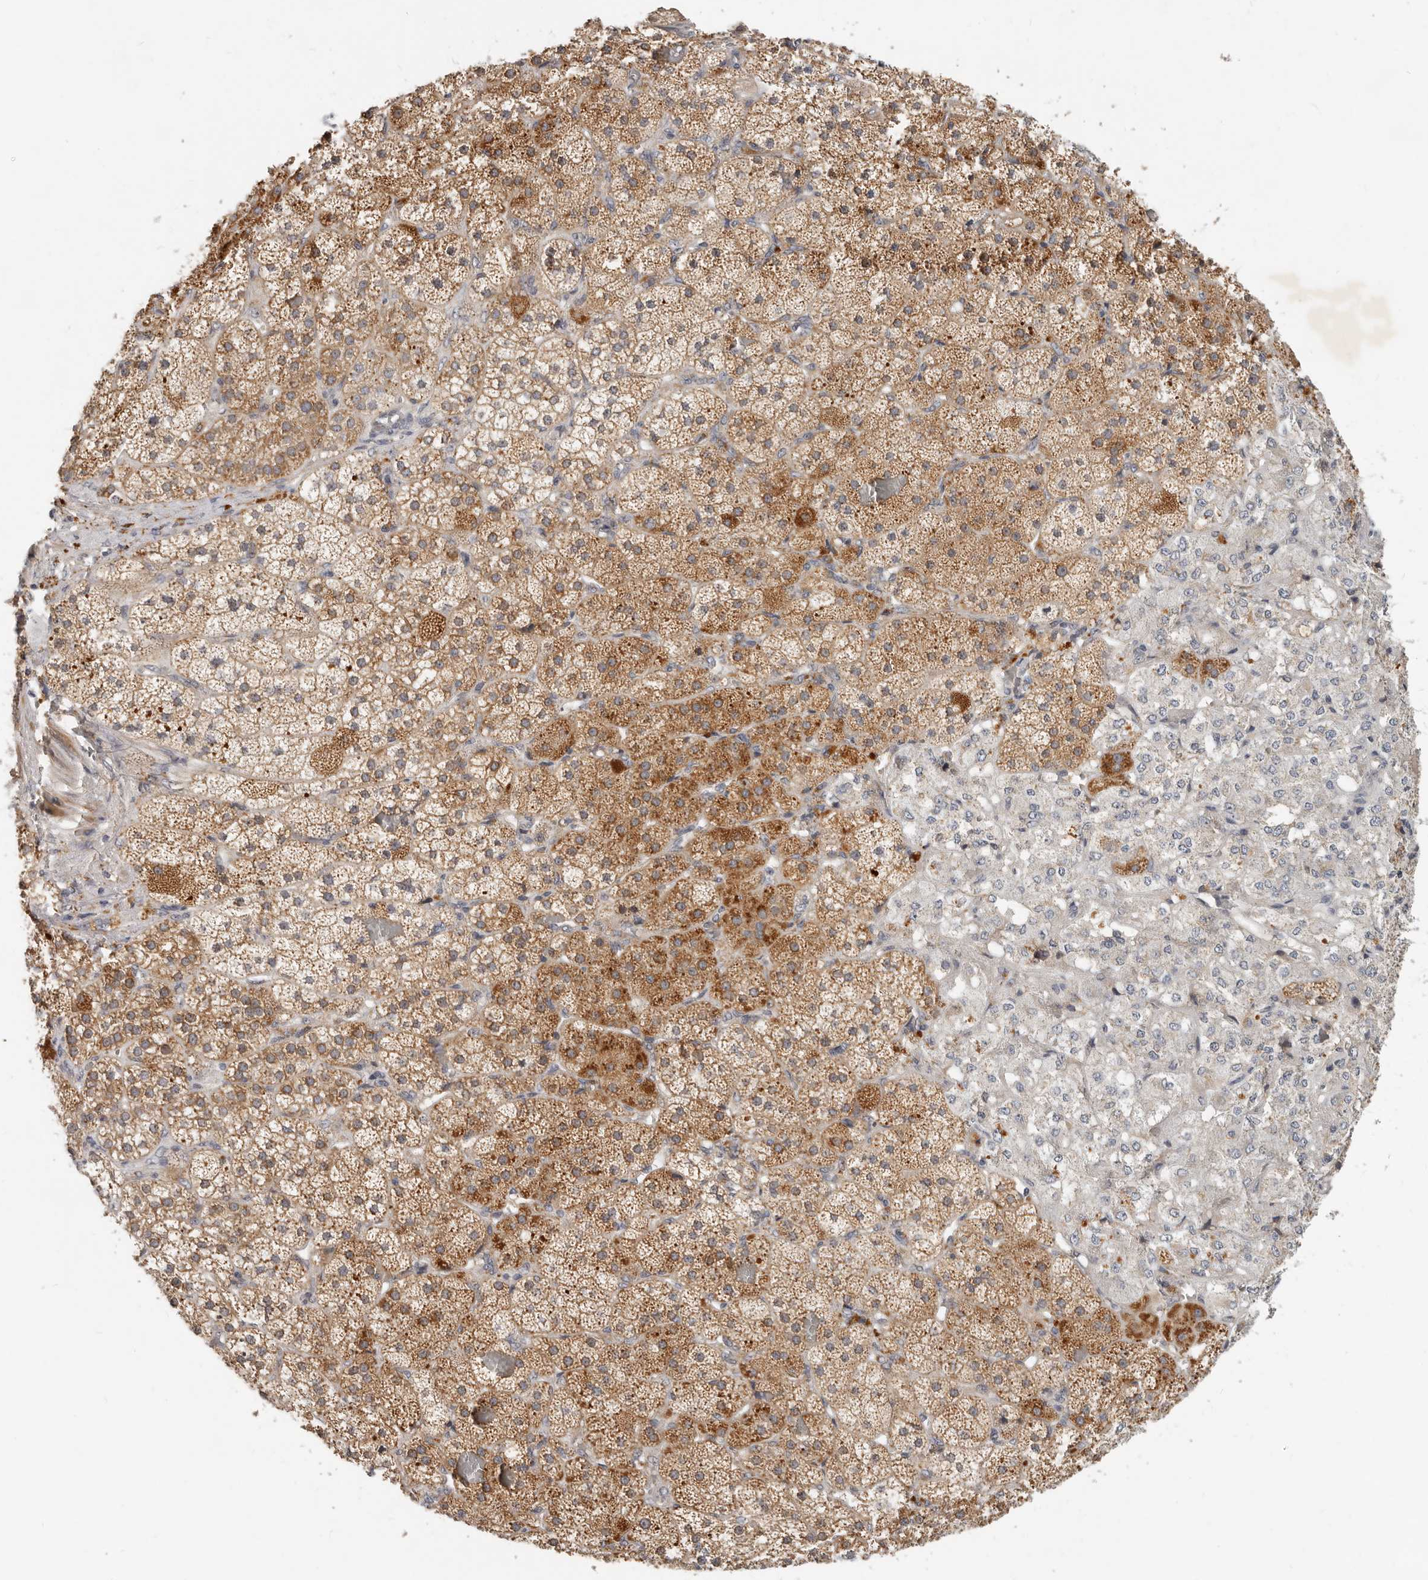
{"staining": {"intensity": "moderate", "quantity": ">75%", "location": "cytoplasmic/membranous"}, "tissue": "adrenal gland", "cell_type": "Glandular cells", "image_type": "normal", "snomed": [{"axis": "morphology", "description": "Normal tissue, NOS"}, {"axis": "topography", "description": "Adrenal gland"}], "caption": "Benign adrenal gland displays moderate cytoplasmic/membranous expression in about >75% of glandular cells, visualized by immunohistochemistry.", "gene": "MICALL2", "patient": {"sex": "male", "age": 57}}